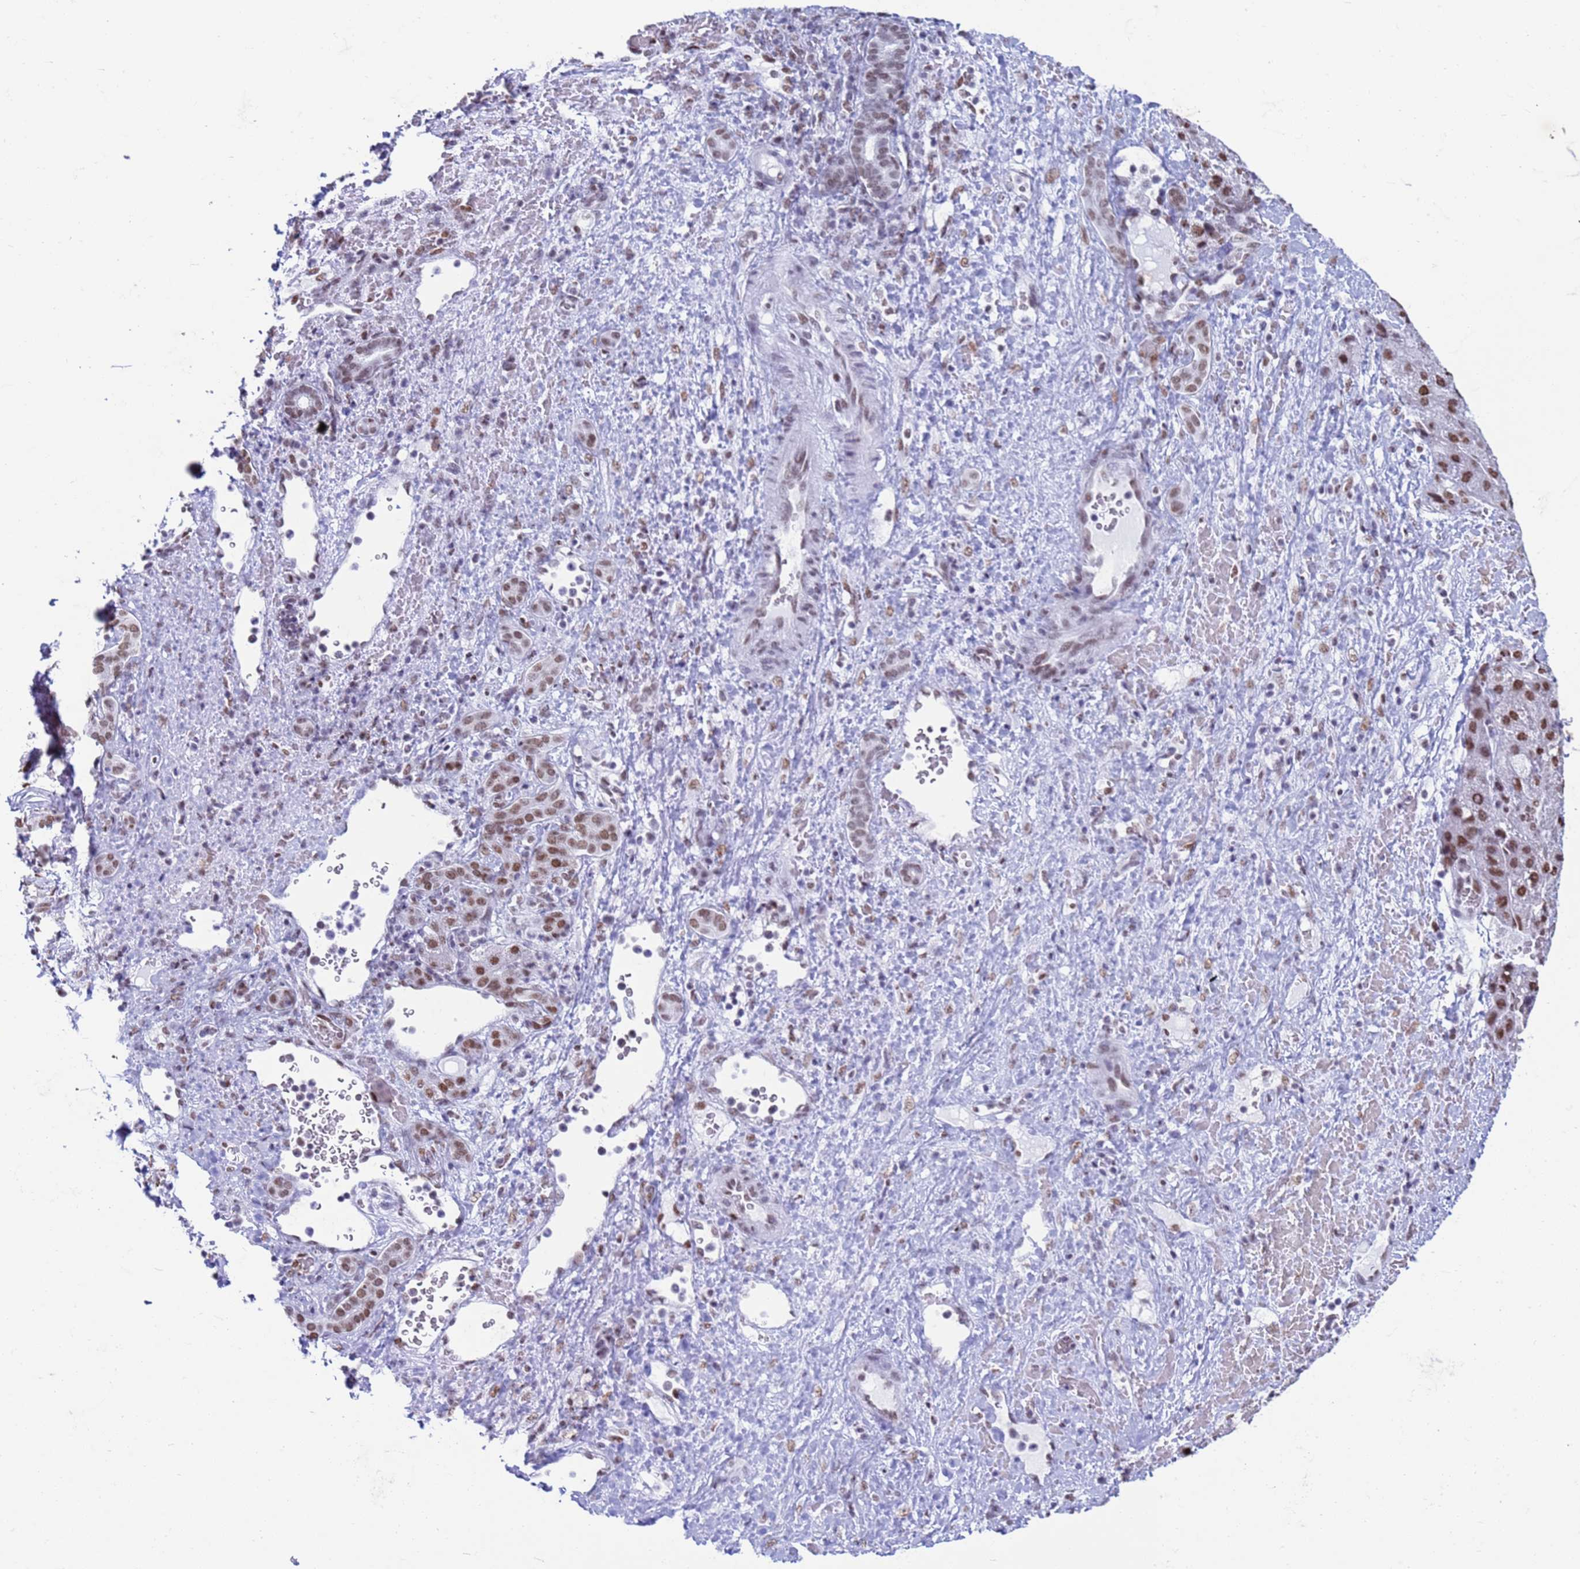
{"staining": {"intensity": "moderate", "quantity": ">75%", "location": "nuclear"}, "tissue": "liver cancer", "cell_type": "Tumor cells", "image_type": "cancer", "snomed": [{"axis": "morphology", "description": "Normal tissue, NOS"}, {"axis": "morphology", "description": "Carcinoma, Hepatocellular, NOS"}, {"axis": "topography", "description": "Liver"}], "caption": "A micrograph of liver hepatocellular carcinoma stained for a protein exhibits moderate nuclear brown staining in tumor cells. (DAB IHC with brightfield microscopy, high magnification).", "gene": "FAM170B", "patient": {"sex": "male", "age": 57}}